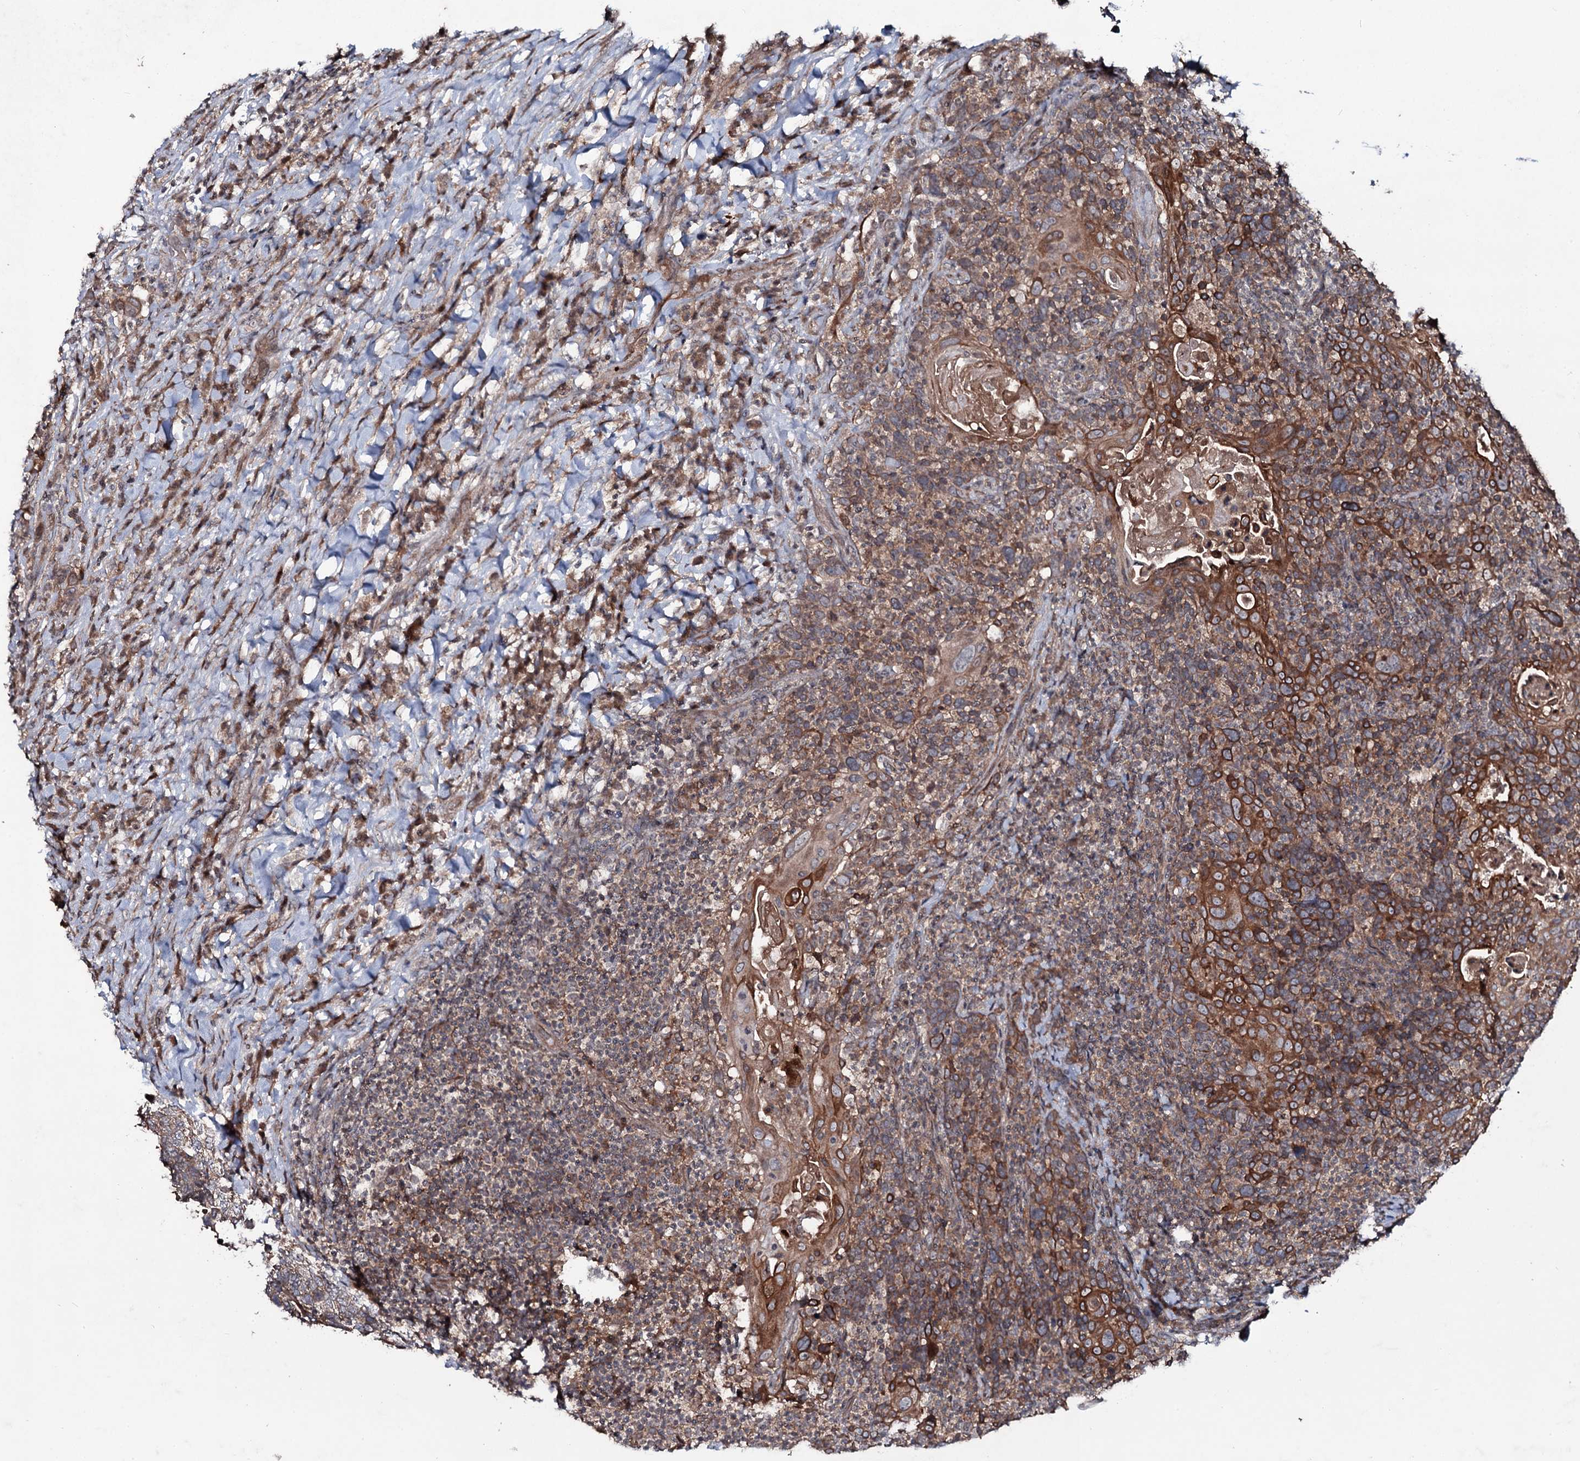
{"staining": {"intensity": "strong", "quantity": ">75%", "location": "cytoplasmic/membranous"}, "tissue": "head and neck cancer", "cell_type": "Tumor cells", "image_type": "cancer", "snomed": [{"axis": "morphology", "description": "Squamous cell carcinoma, NOS"}, {"axis": "morphology", "description": "Squamous cell carcinoma, metastatic, NOS"}, {"axis": "topography", "description": "Lymph node"}, {"axis": "topography", "description": "Head-Neck"}], "caption": "Head and neck cancer was stained to show a protein in brown. There is high levels of strong cytoplasmic/membranous staining in approximately >75% of tumor cells. The staining was performed using DAB (3,3'-diaminobenzidine), with brown indicating positive protein expression. Nuclei are stained blue with hematoxylin.", "gene": "SNAP23", "patient": {"sex": "male", "age": 62}}